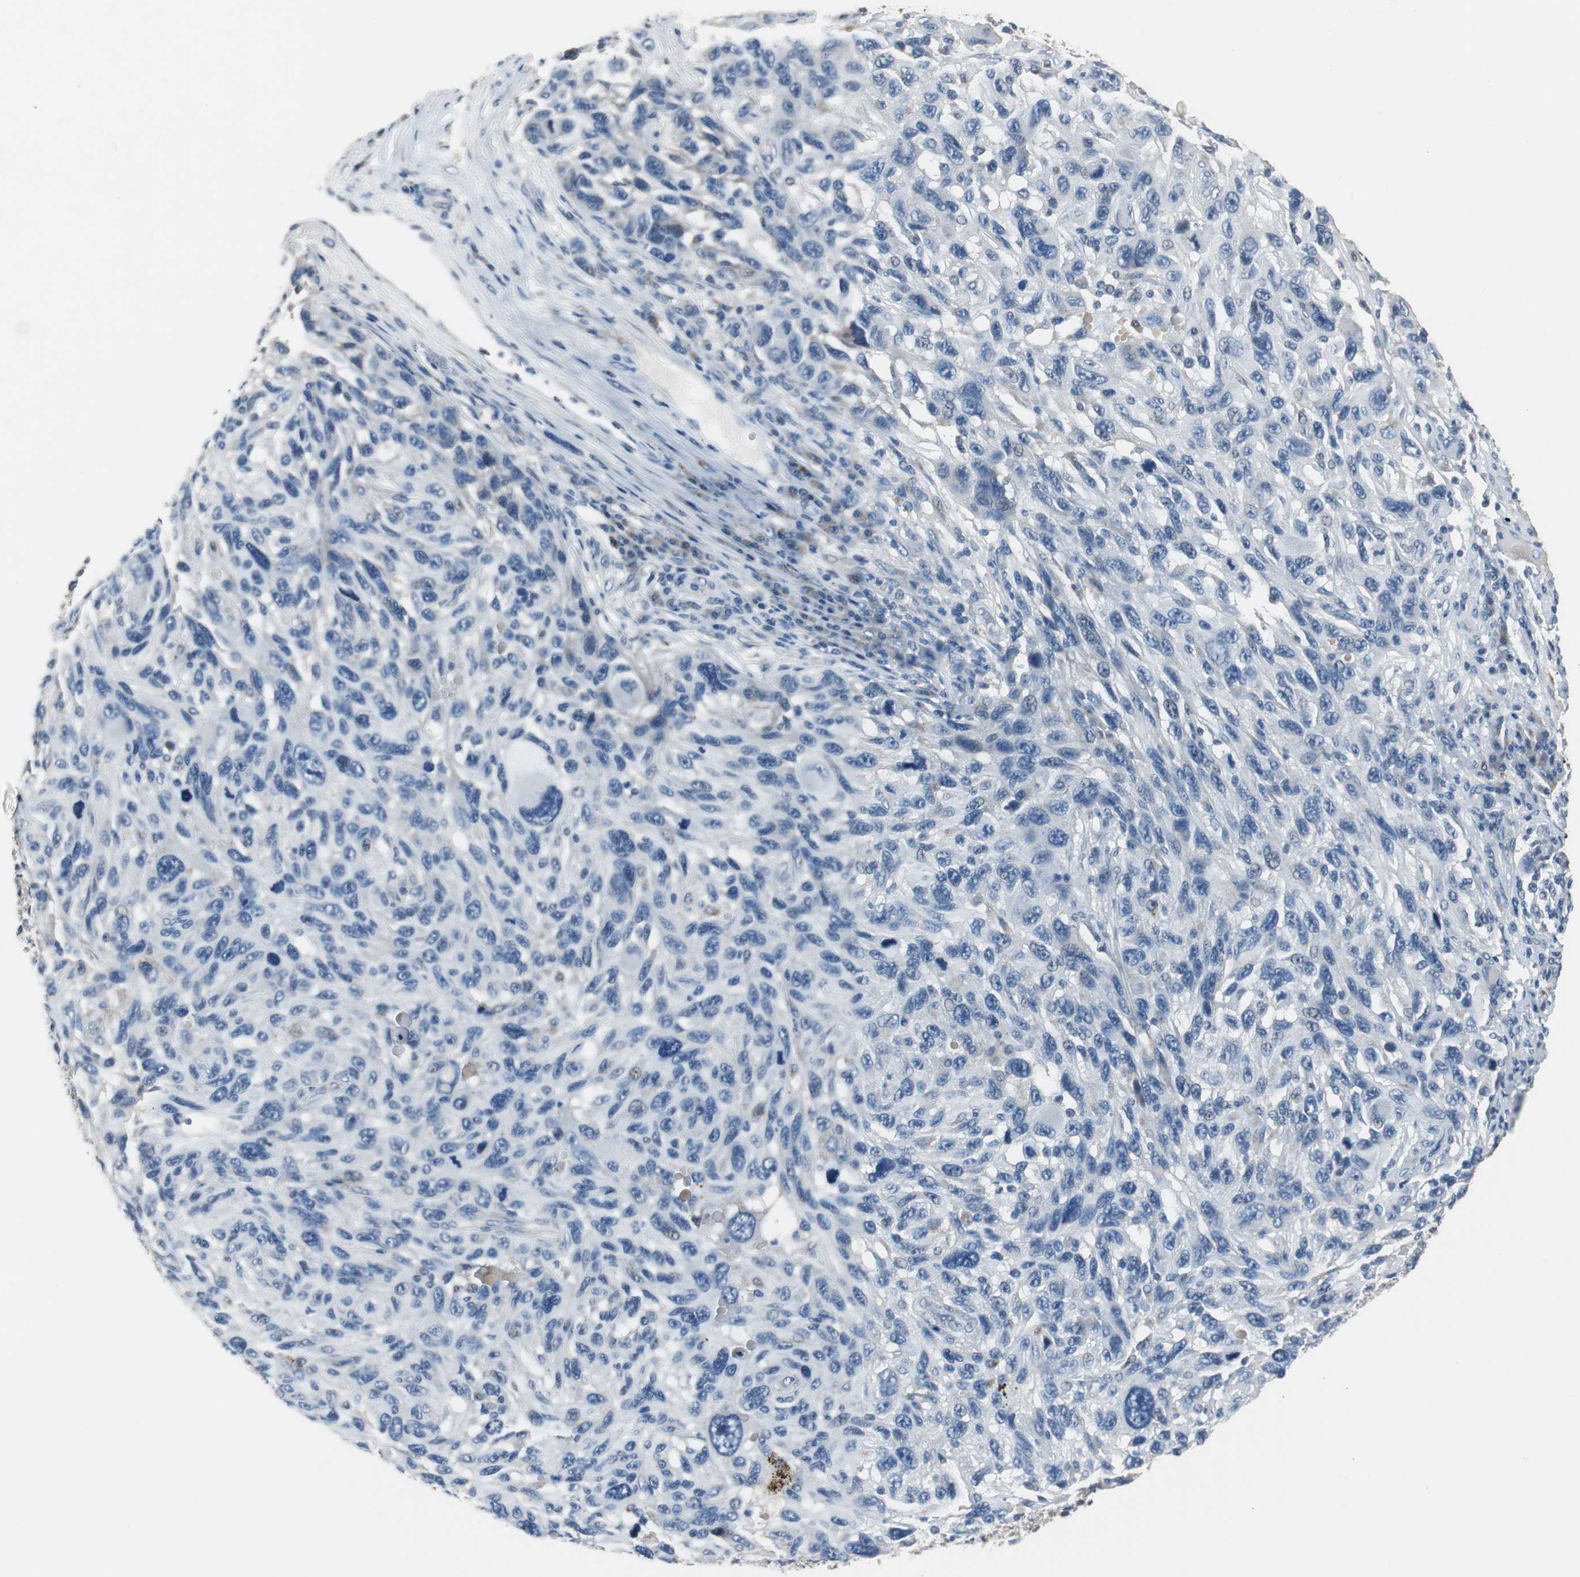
{"staining": {"intensity": "negative", "quantity": "none", "location": "none"}, "tissue": "melanoma", "cell_type": "Tumor cells", "image_type": "cancer", "snomed": [{"axis": "morphology", "description": "Malignant melanoma, NOS"}, {"axis": "topography", "description": "Skin"}], "caption": "Tumor cells are negative for protein expression in human melanoma.", "gene": "PCYT1B", "patient": {"sex": "male", "age": 53}}